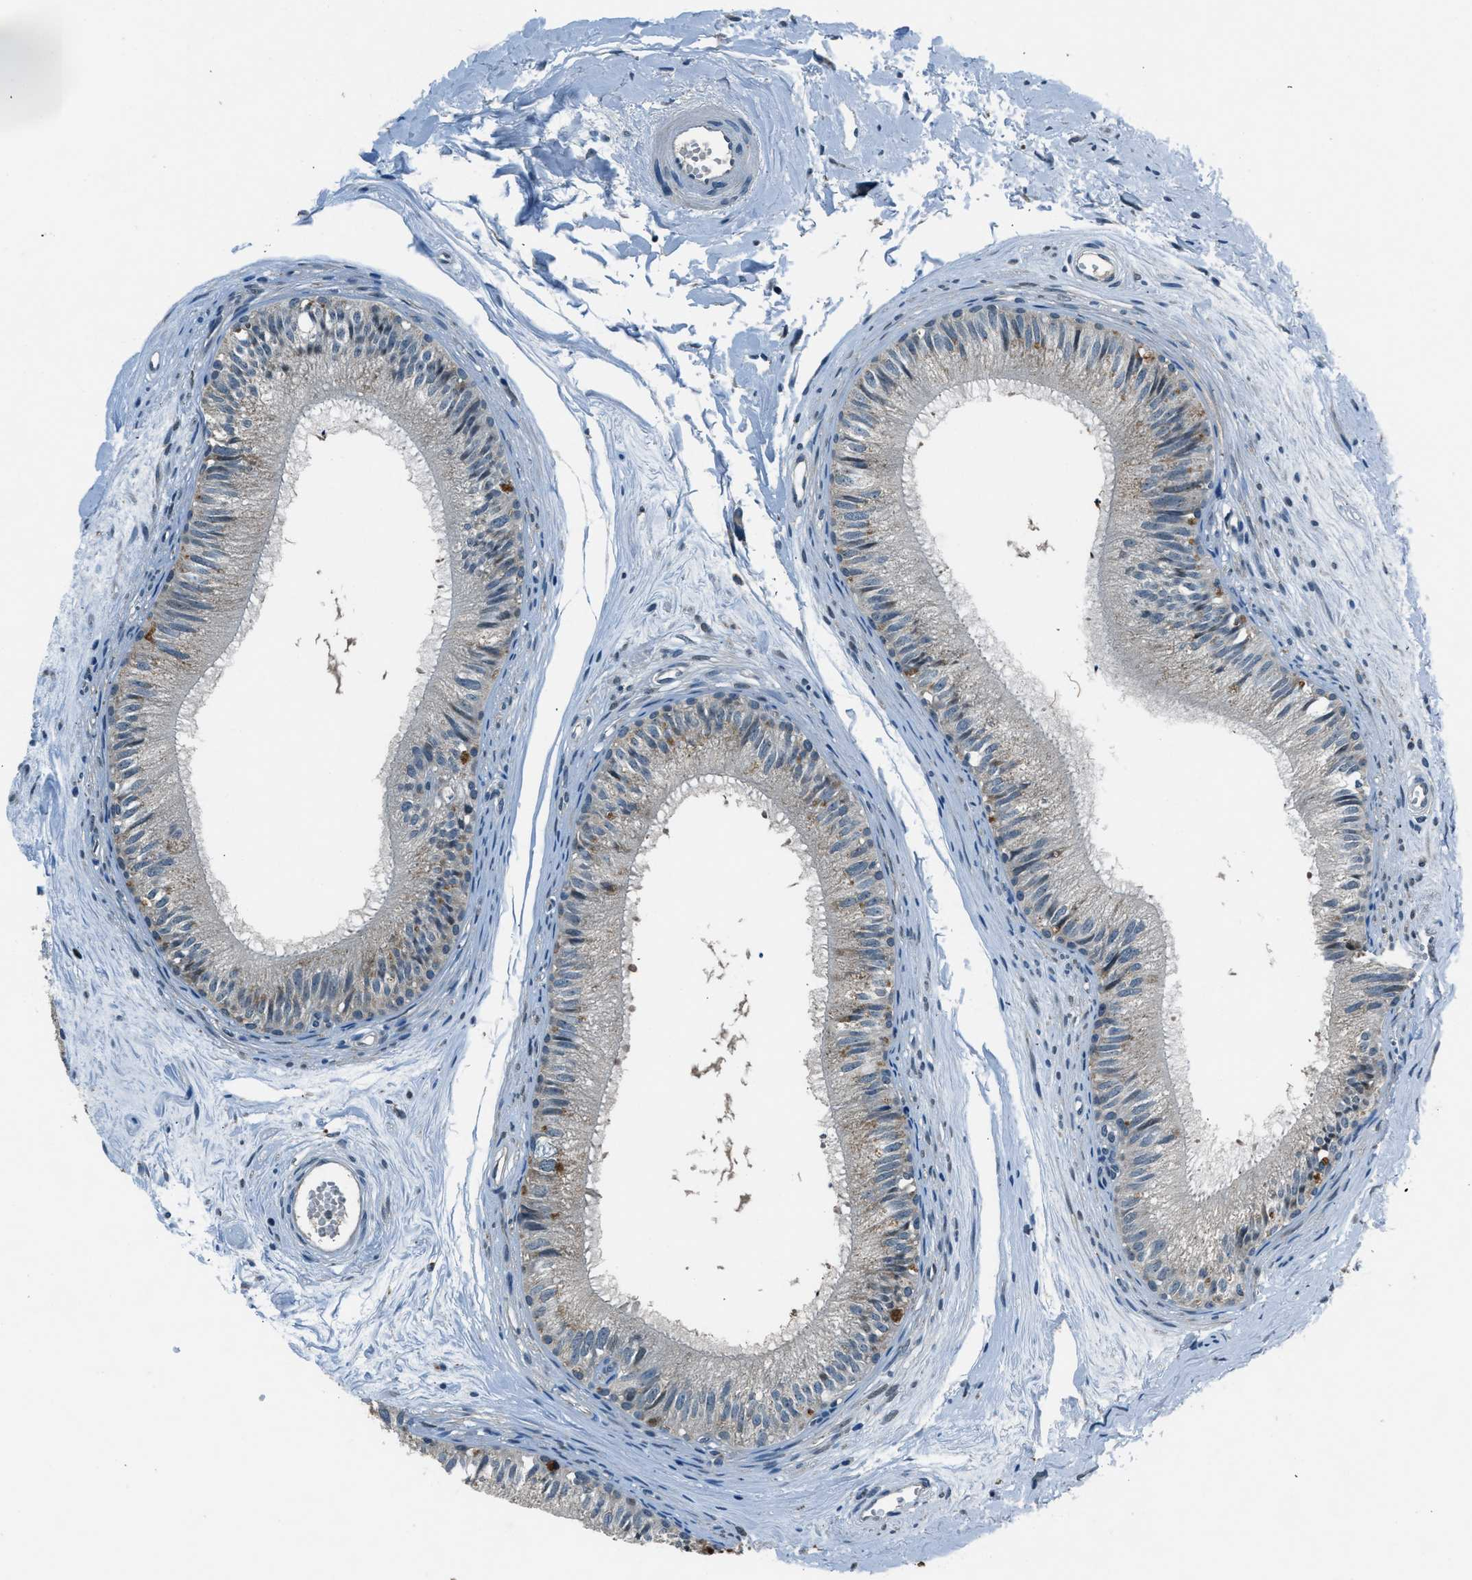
{"staining": {"intensity": "weak", "quantity": "<25%", "location": "cytoplasmic/membranous"}, "tissue": "epididymis", "cell_type": "Glandular cells", "image_type": "normal", "snomed": [{"axis": "morphology", "description": "Normal tissue, NOS"}, {"axis": "topography", "description": "Epididymis"}], "caption": "IHC of normal epididymis reveals no staining in glandular cells. (Immunohistochemistry, brightfield microscopy, high magnification).", "gene": "NME8", "patient": {"sex": "male", "age": 56}}